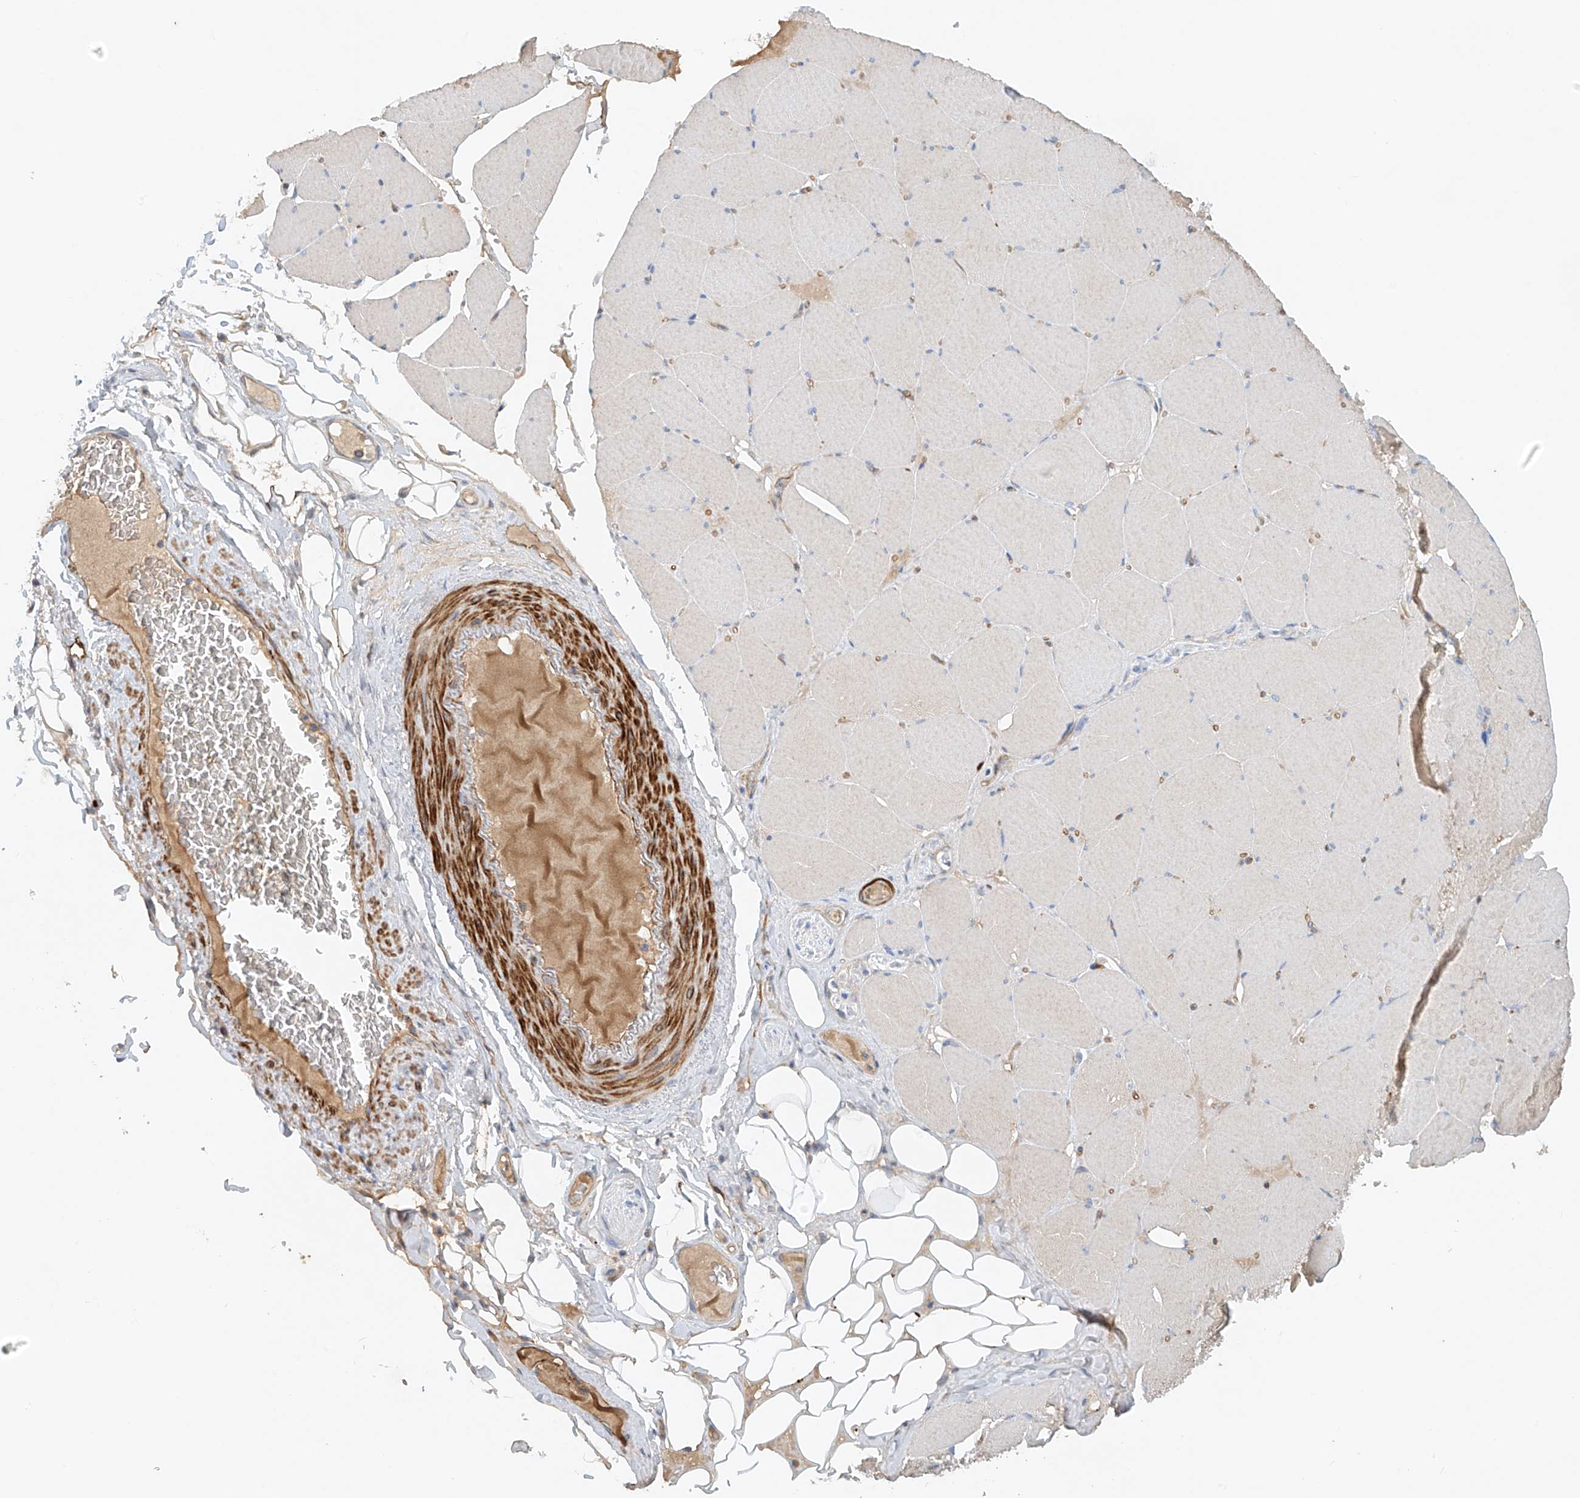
{"staining": {"intensity": "weak", "quantity": "25%-75%", "location": "cytoplasmic/membranous"}, "tissue": "skeletal muscle", "cell_type": "Myocytes", "image_type": "normal", "snomed": [{"axis": "morphology", "description": "Normal tissue, NOS"}, {"axis": "topography", "description": "Skeletal muscle"}, {"axis": "topography", "description": "Head-Neck"}], "caption": "This photomicrograph exhibits immunohistochemistry (IHC) staining of normal human skeletal muscle, with low weak cytoplasmic/membranous staining in approximately 25%-75% of myocytes.", "gene": "ENSG00000266202", "patient": {"sex": "male", "age": 66}}